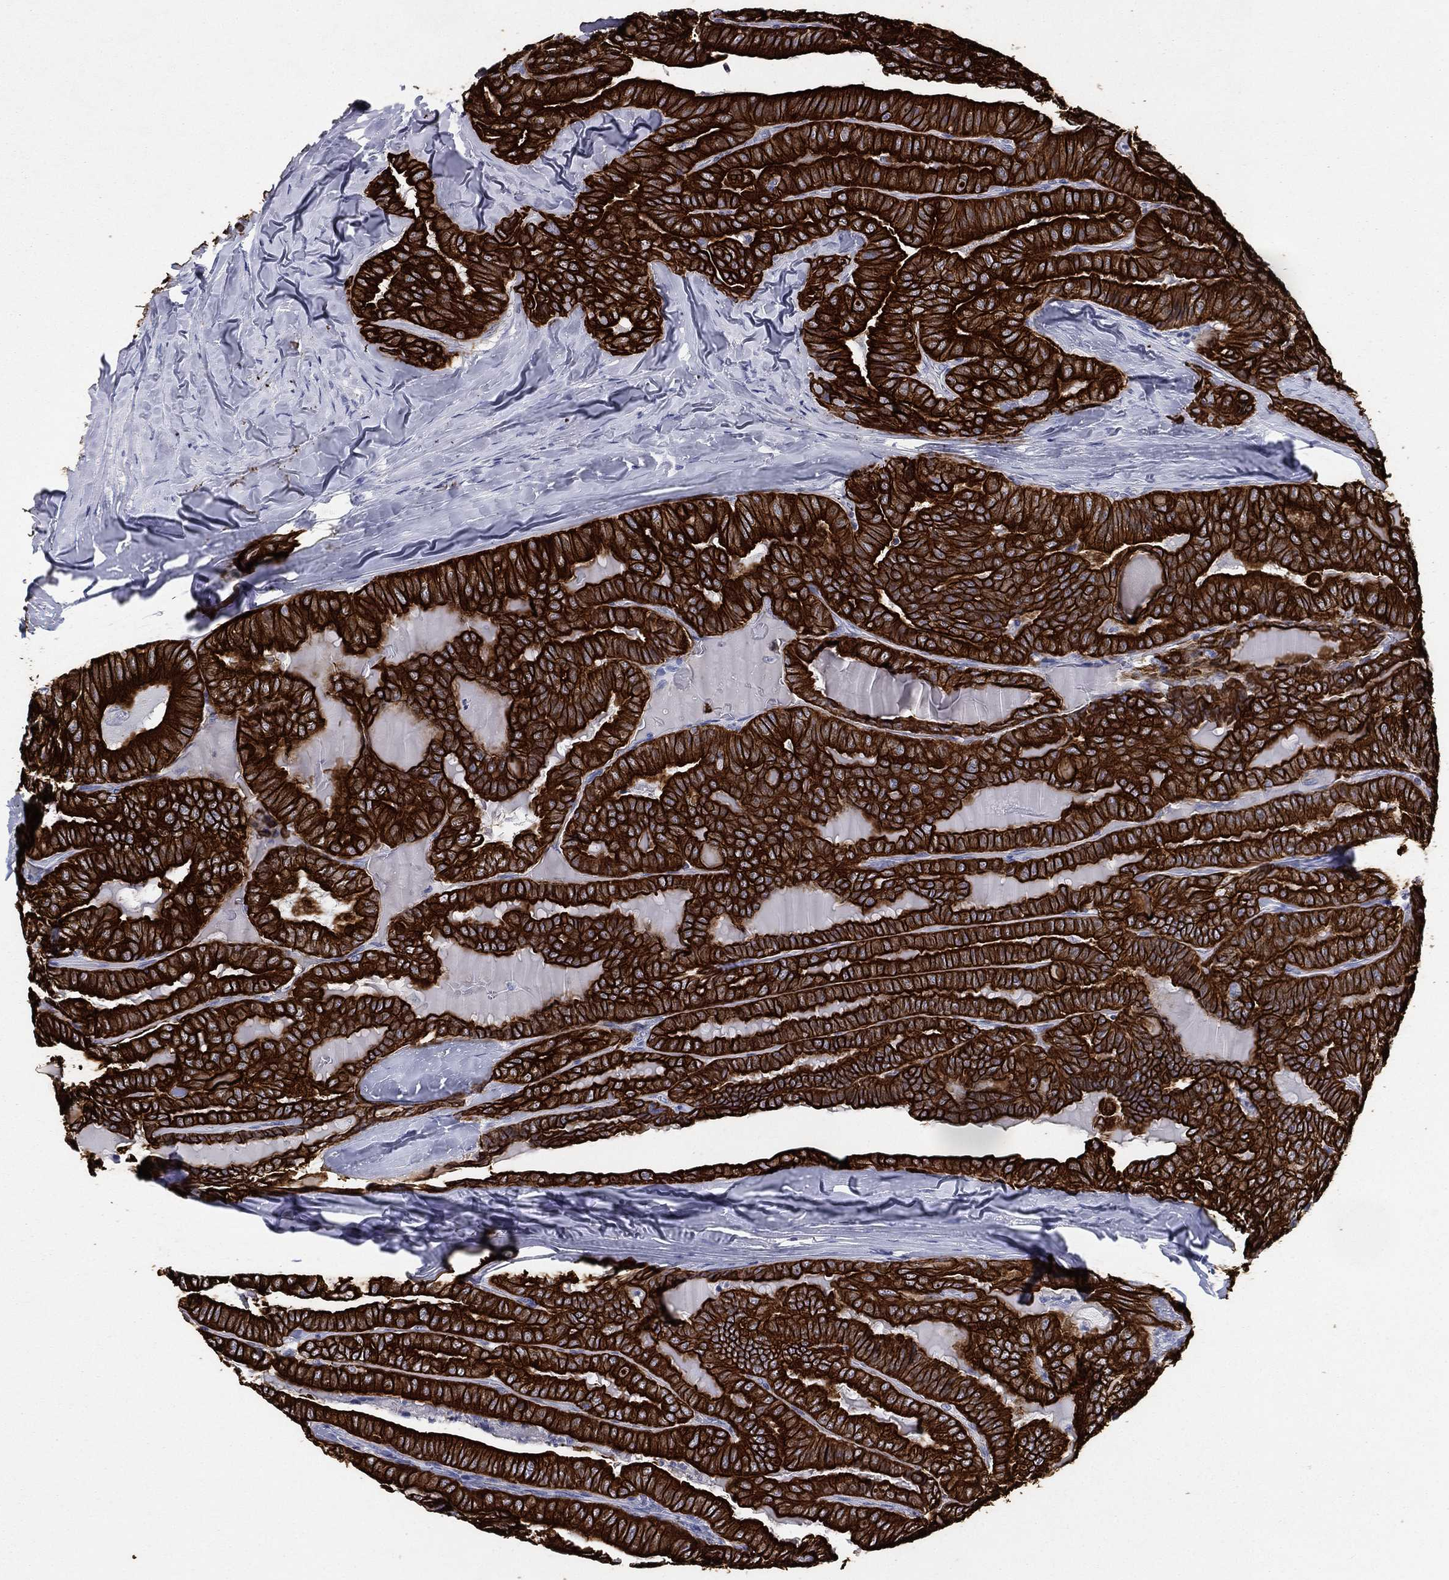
{"staining": {"intensity": "strong", "quantity": ">75%", "location": "cytoplasmic/membranous"}, "tissue": "thyroid cancer", "cell_type": "Tumor cells", "image_type": "cancer", "snomed": [{"axis": "morphology", "description": "Papillary adenocarcinoma, NOS"}, {"axis": "topography", "description": "Thyroid gland"}], "caption": "Immunohistochemical staining of human thyroid cancer exhibits strong cytoplasmic/membranous protein staining in about >75% of tumor cells. Using DAB (brown) and hematoxylin (blue) stains, captured at high magnification using brightfield microscopy.", "gene": "KRT7", "patient": {"sex": "female", "age": 68}}